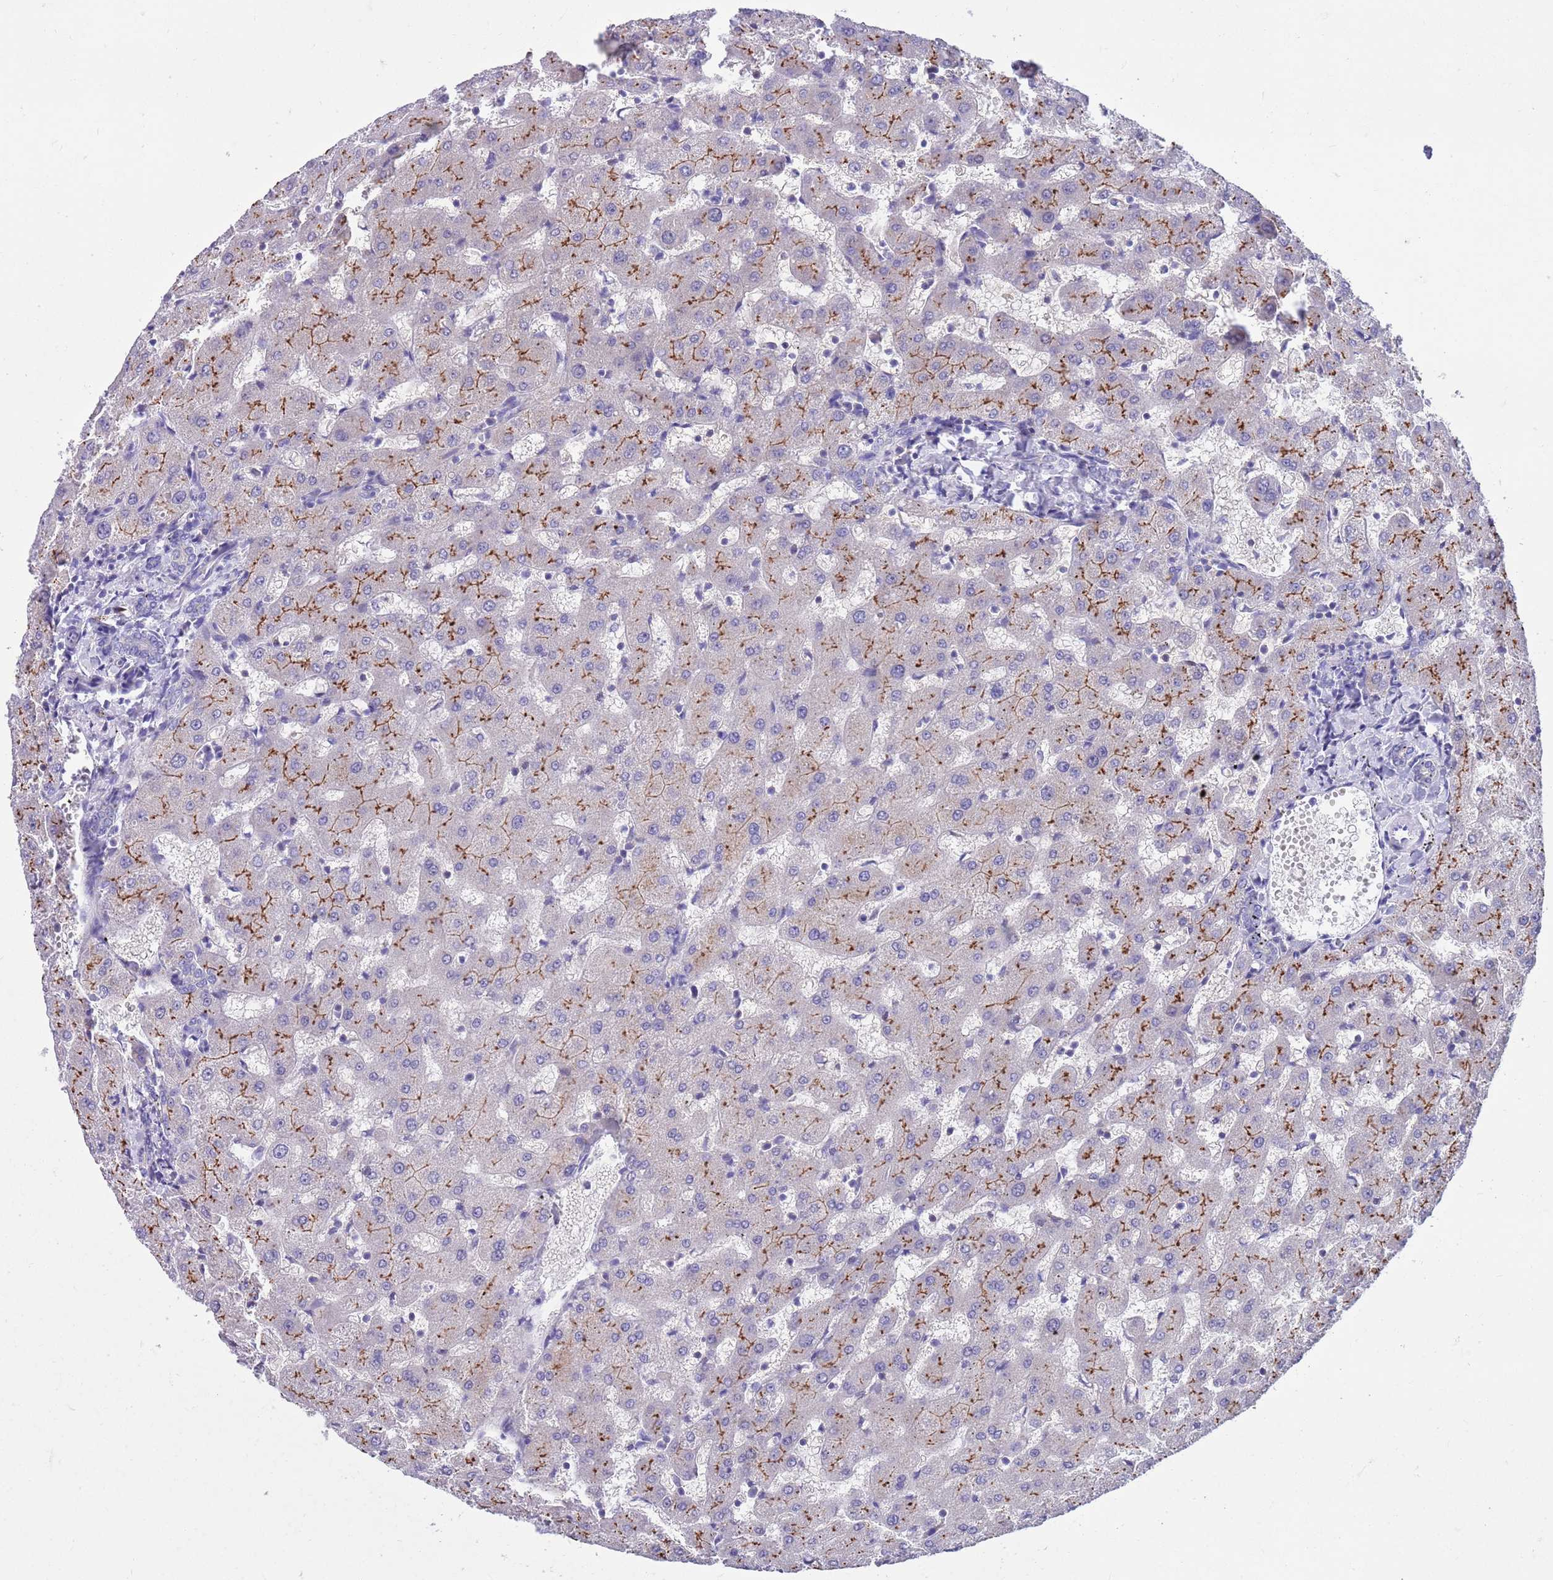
{"staining": {"intensity": "weak", "quantity": "<25%", "location": "cytoplasmic/membranous"}, "tissue": "liver", "cell_type": "Cholangiocytes", "image_type": "normal", "snomed": [{"axis": "morphology", "description": "Normal tissue, NOS"}, {"axis": "topography", "description": "Liver"}], "caption": "Immunohistochemical staining of benign liver displays no significant positivity in cholangiocytes.", "gene": "KLHL29", "patient": {"sex": "female", "age": 63}}